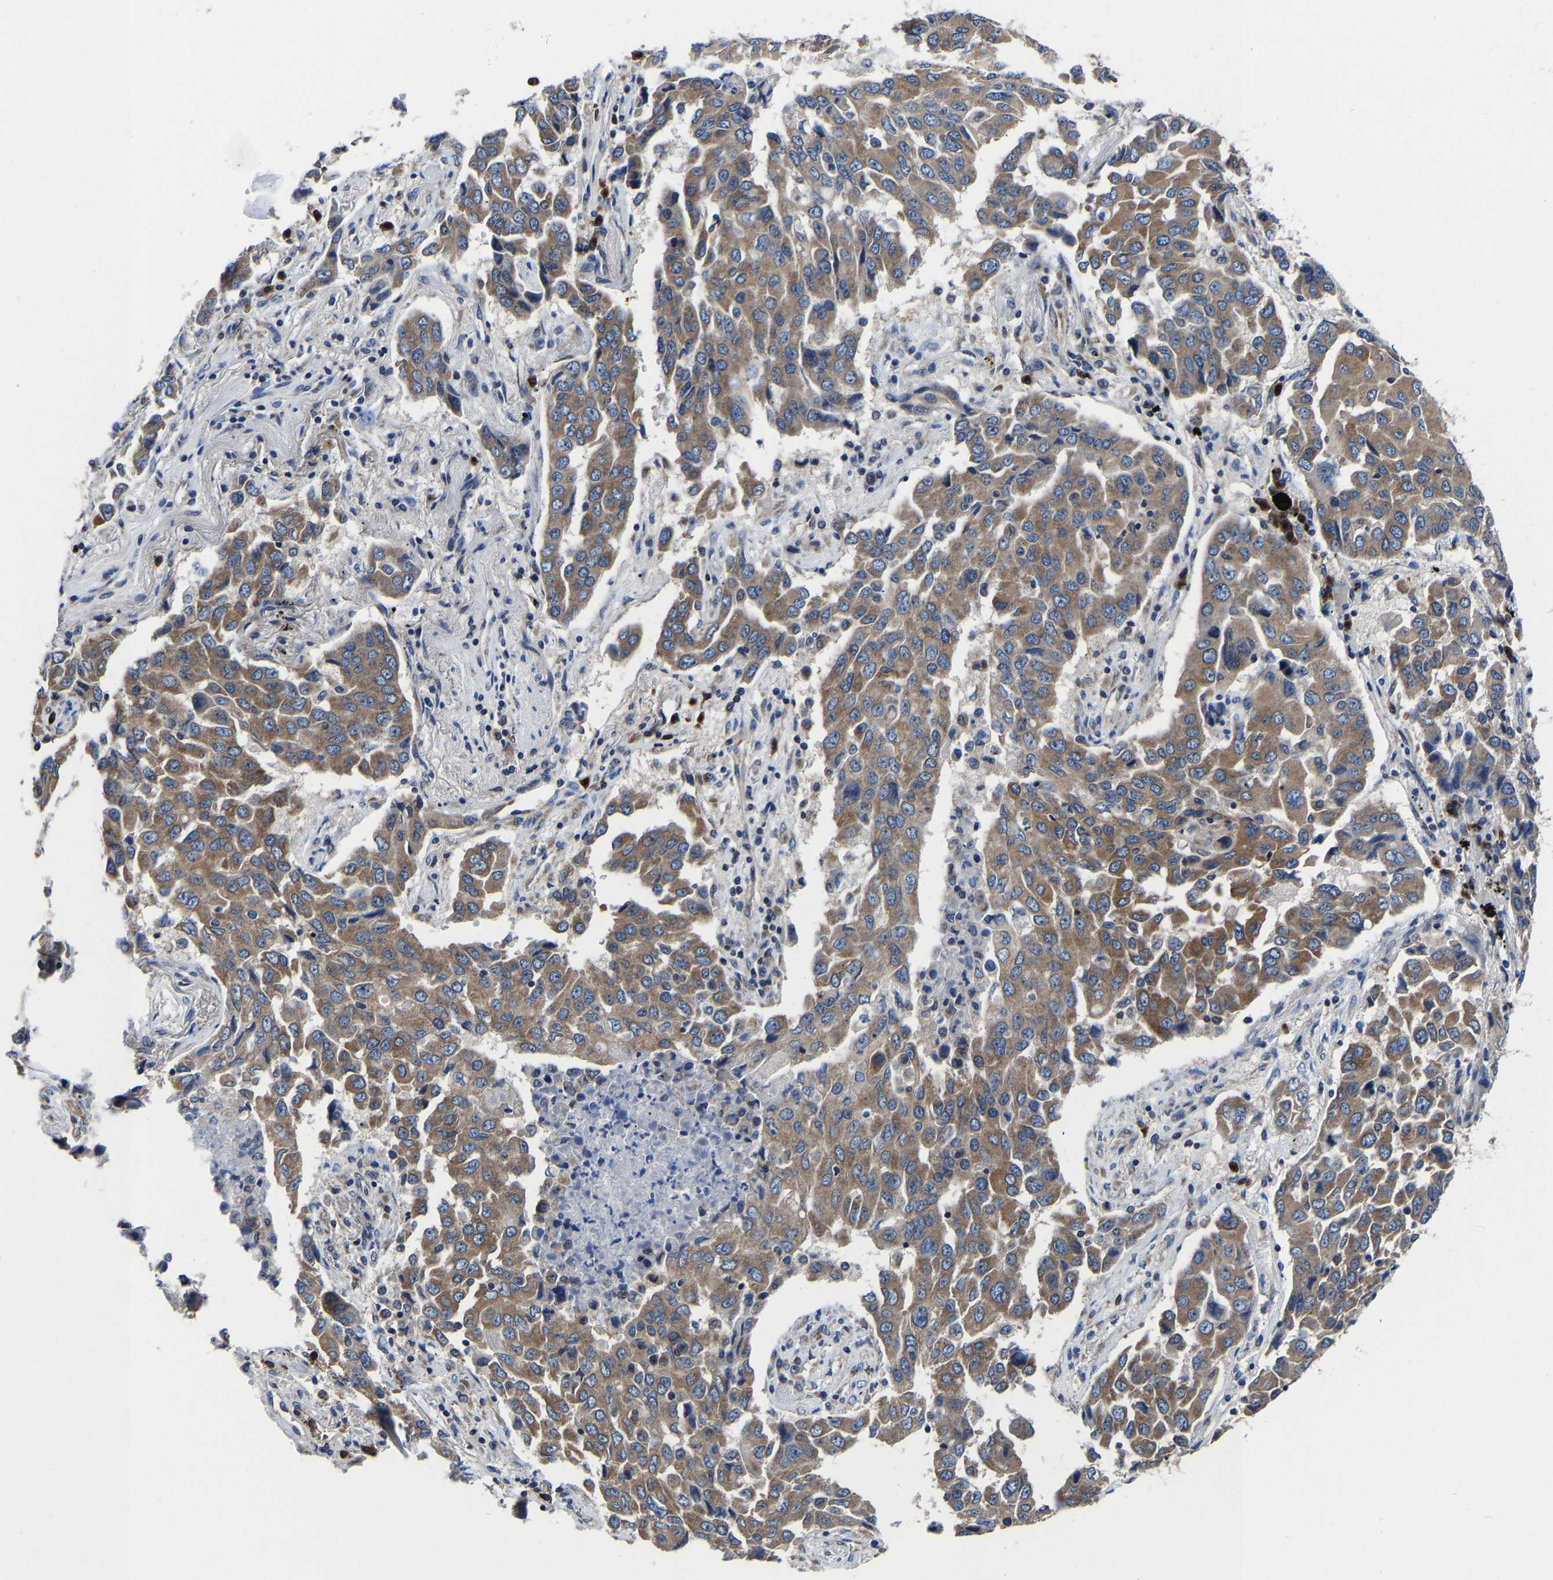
{"staining": {"intensity": "moderate", "quantity": ">75%", "location": "cytoplasmic/membranous"}, "tissue": "lung cancer", "cell_type": "Tumor cells", "image_type": "cancer", "snomed": [{"axis": "morphology", "description": "Adenocarcinoma, NOS"}, {"axis": "topography", "description": "Lung"}], "caption": "Protein staining of lung adenocarcinoma tissue reveals moderate cytoplasmic/membranous staining in about >75% of tumor cells.", "gene": "EBAG9", "patient": {"sex": "female", "age": 65}}